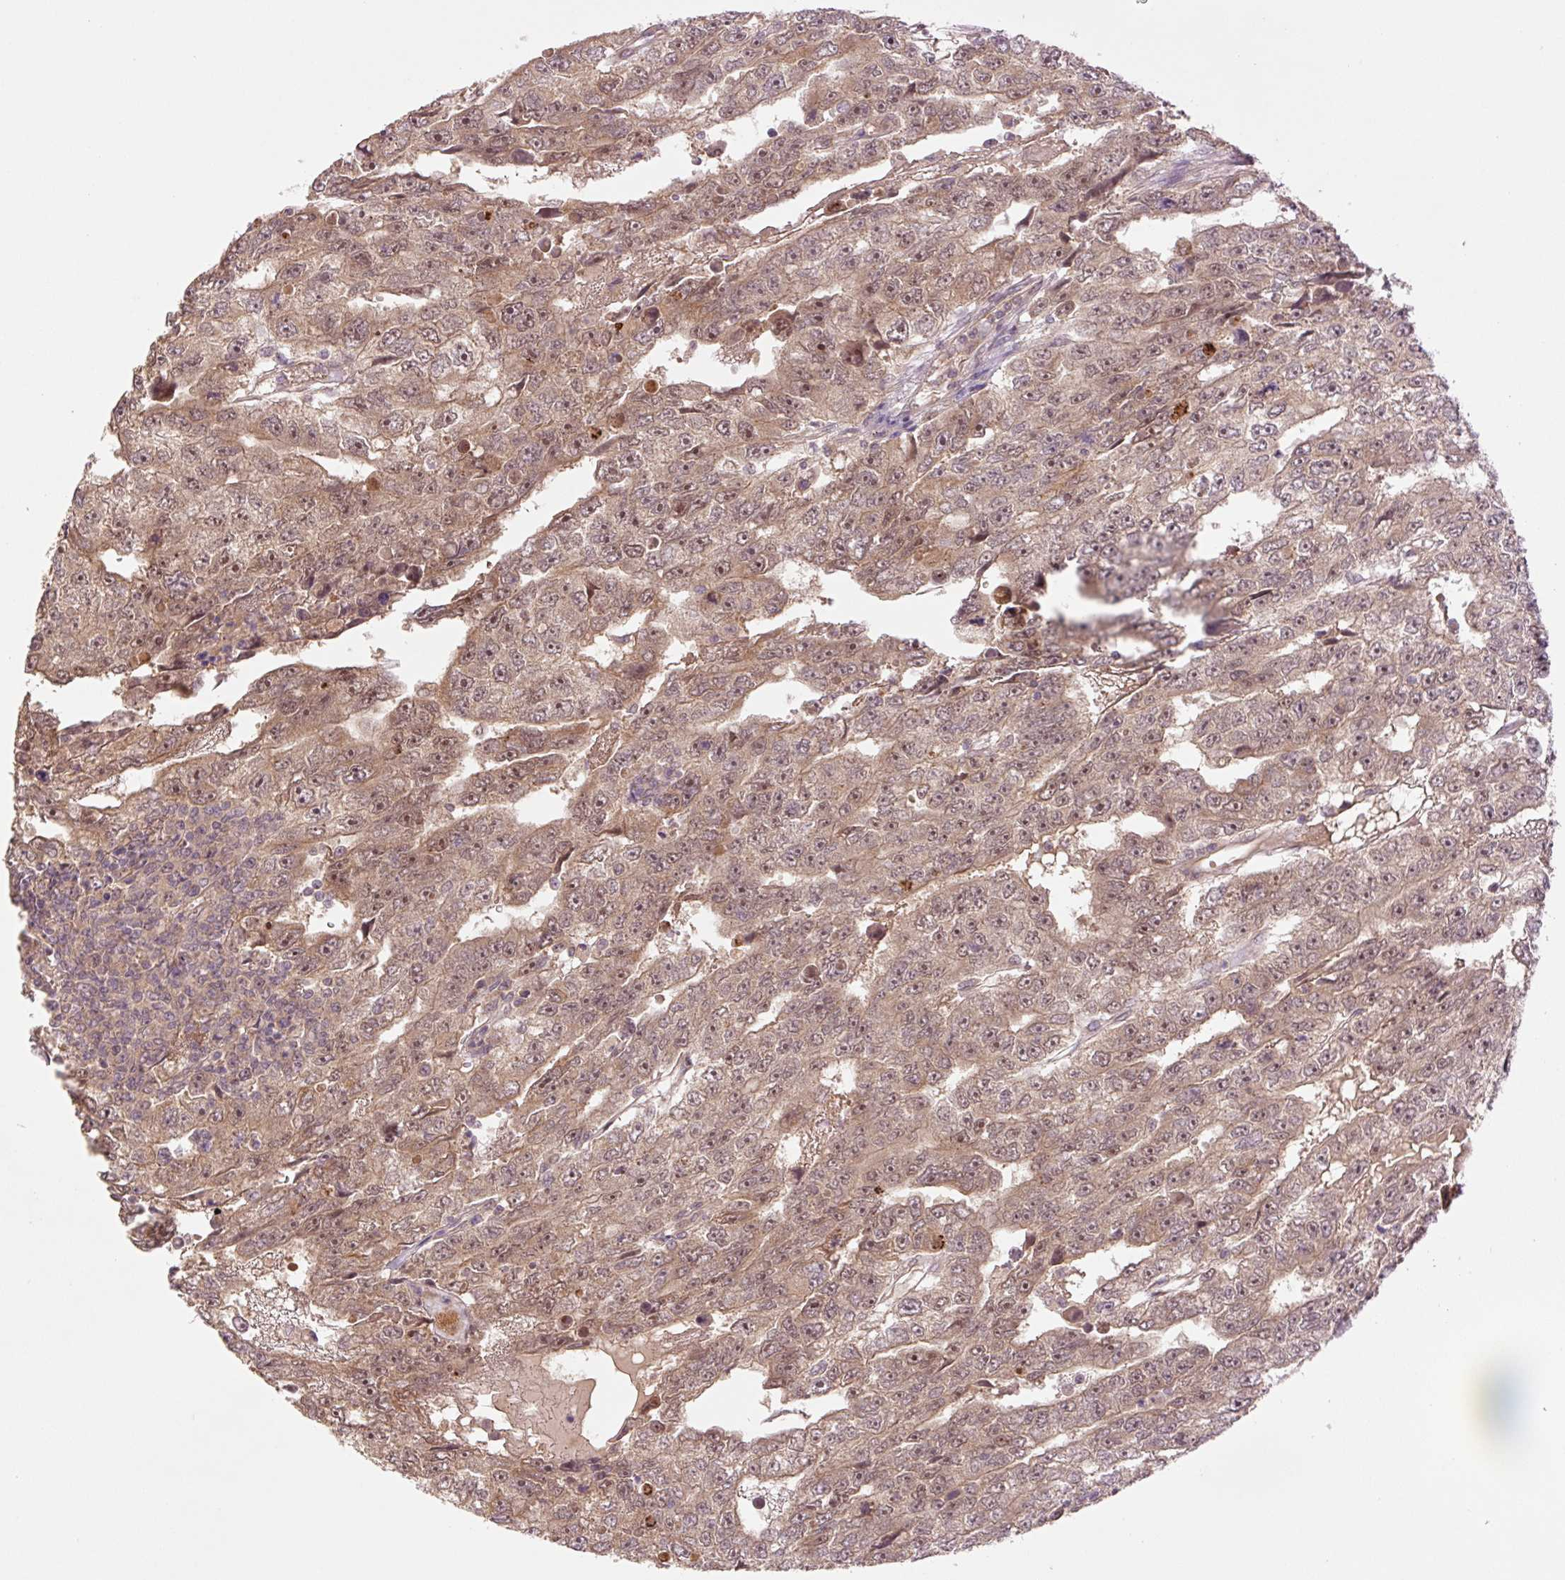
{"staining": {"intensity": "moderate", "quantity": ">75%", "location": "cytoplasmic/membranous,nuclear"}, "tissue": "testis cancer", "cell_type": "Tumor cells", "image_type": "cancer", "snomed": [{"axis": "morphology", "description": "Carcinoma, Embryonal, NOS"}, {"axis": "topography", "description": "Testis"}], "caption": "Human testis embryonal carcinoma stained with a brown dye demonstrates moderate cytoplasmic/membranous and nuclear positive expression in approximately >75% of tumor cells.", "gene": "YJU2B", "patient": {"sex": "male", "age": 20}}